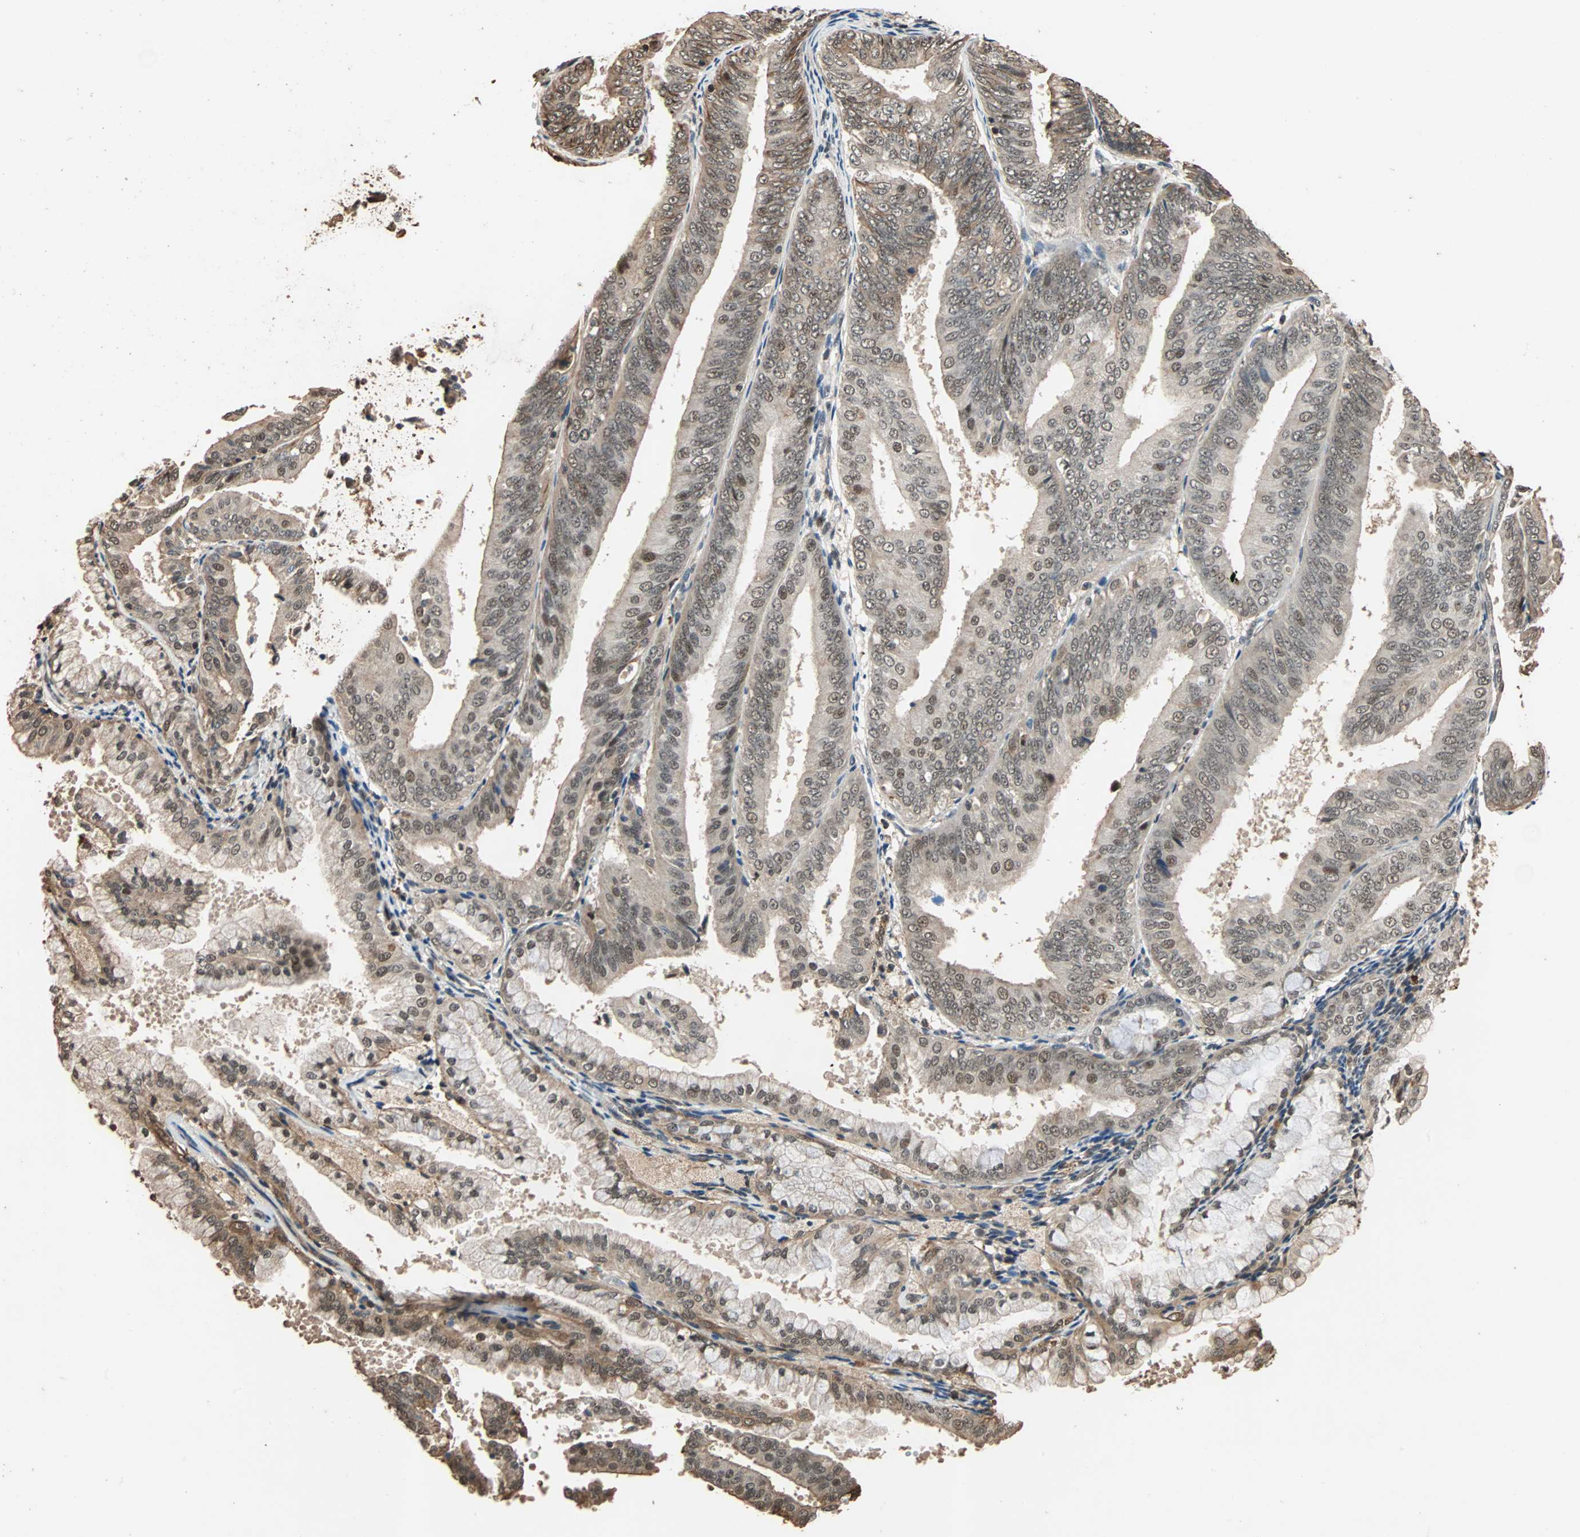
{"staining": {"intensity": "moderate", "quantity": ">75%", "location": "cytoplasmic/membranous,nuclear"}, "tissue": "endometrial cancer", "cell_type": "Tumor cells", "image_type": "cancer", "snomed": [{"axis": "morphology", "description": "Adenocarcinoma, NOS"}, {"axis": "topography", "description": "Endometrium"}], "caption": "This micrograph shows immunohistochemistry (IHC) staining of adenocarcinoma (endometrial), with medium moderate cytoplasmic/membranous and nuclear staining in about >75% of tumor cells.", "gene": "CDC5L", "patient": {"sex": "female", "age": 63}}